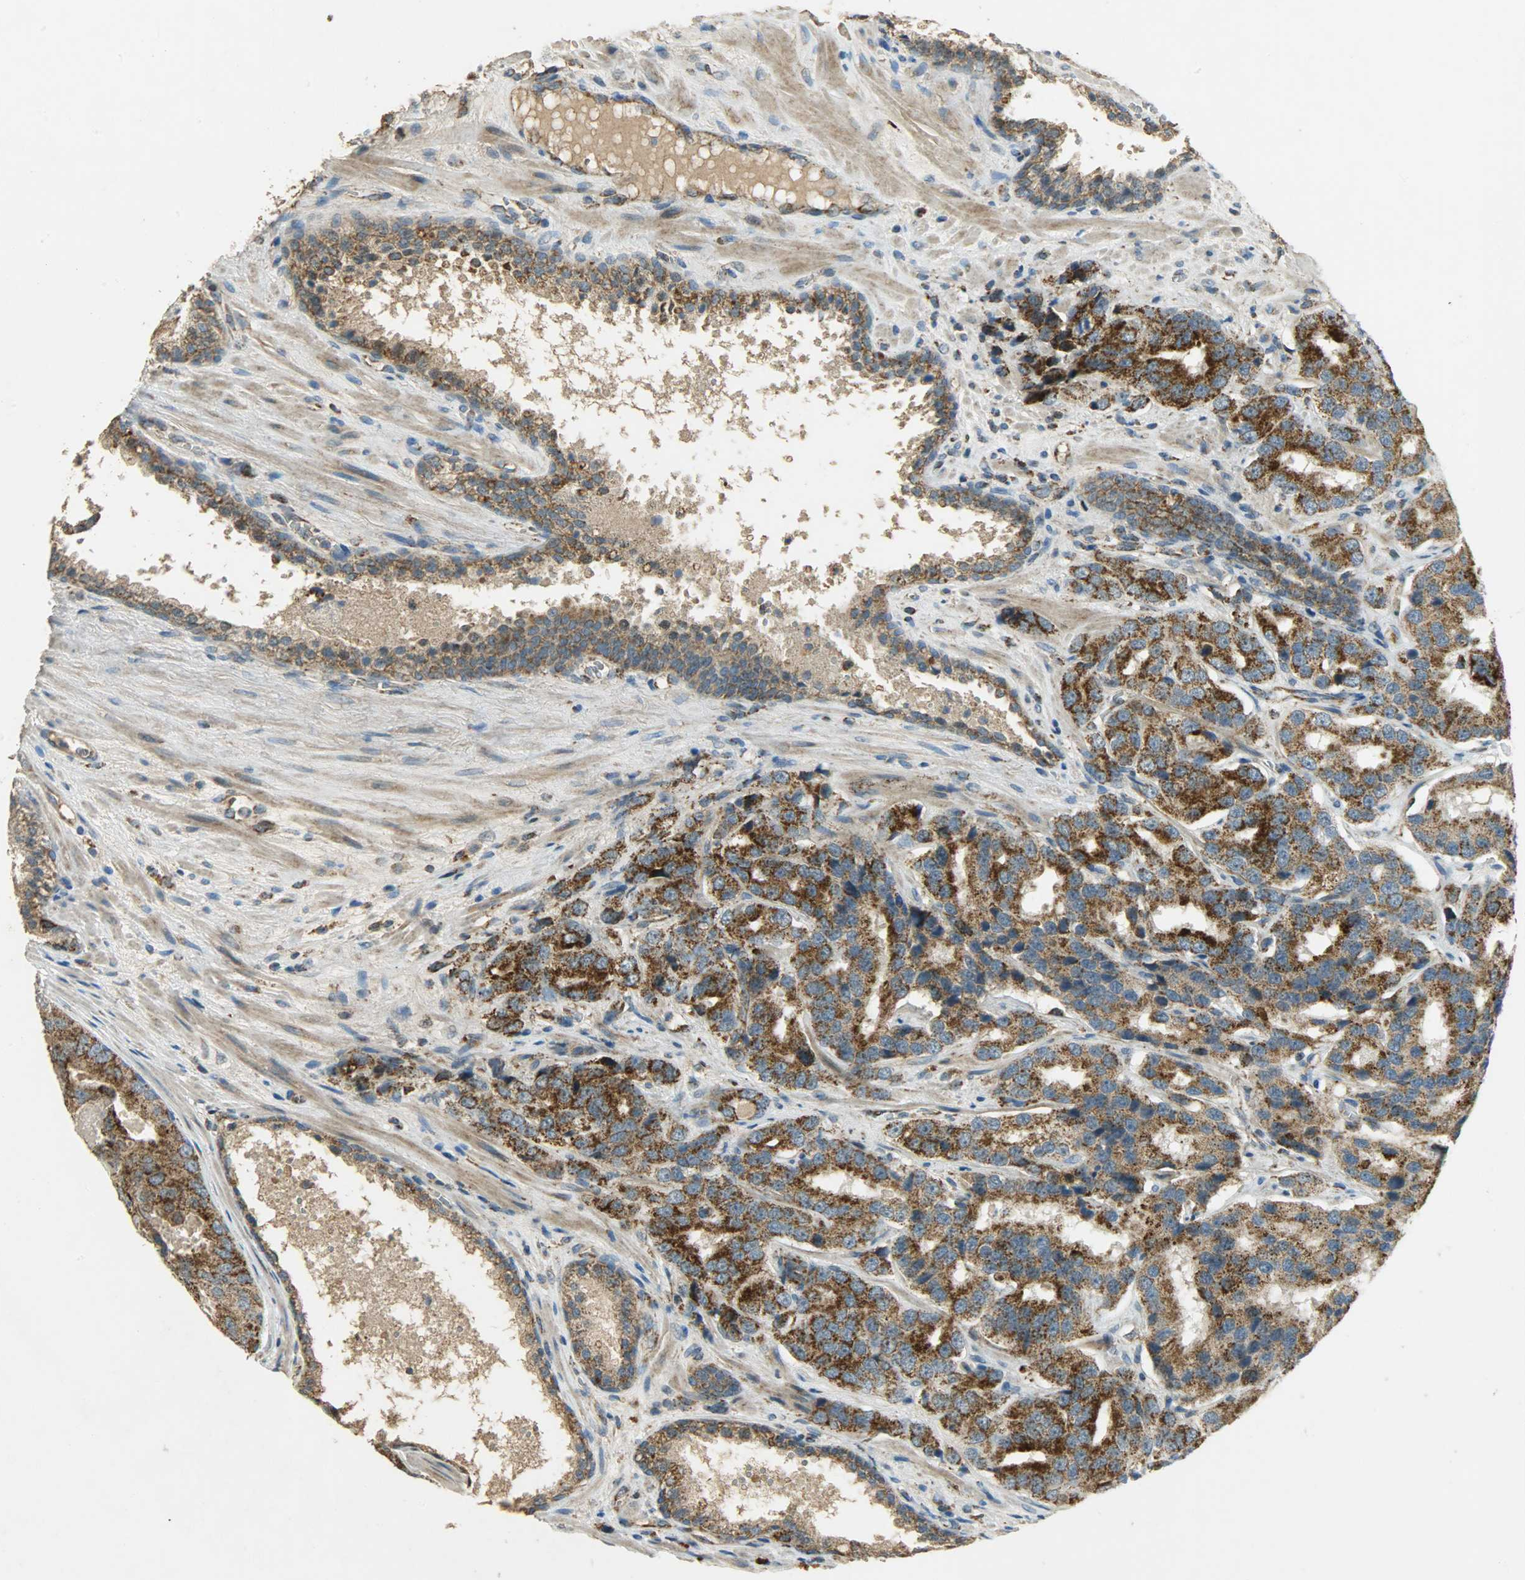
{"staining": {"intensity": "strong", "quantity": ">75%", "location": "cytoplasmic/membranous"}, "tissue": "prostate cancer", "cell_type": "Tumor cells", "image_type": "cancer", "snomed": [{"axis": "morphology", "description": "Adenocarcinoma, High grade"}, {"axis": "topography", "description": "Prostate"}], "caption": "Immunohistochemistry of human prostate cancer demonstrates high levels of strong cytoplasmic/membranous positivity in approximately >75% of tumor cells.", "gene": "HDHD5", "patient": {"sex": "male", "age": 58}}